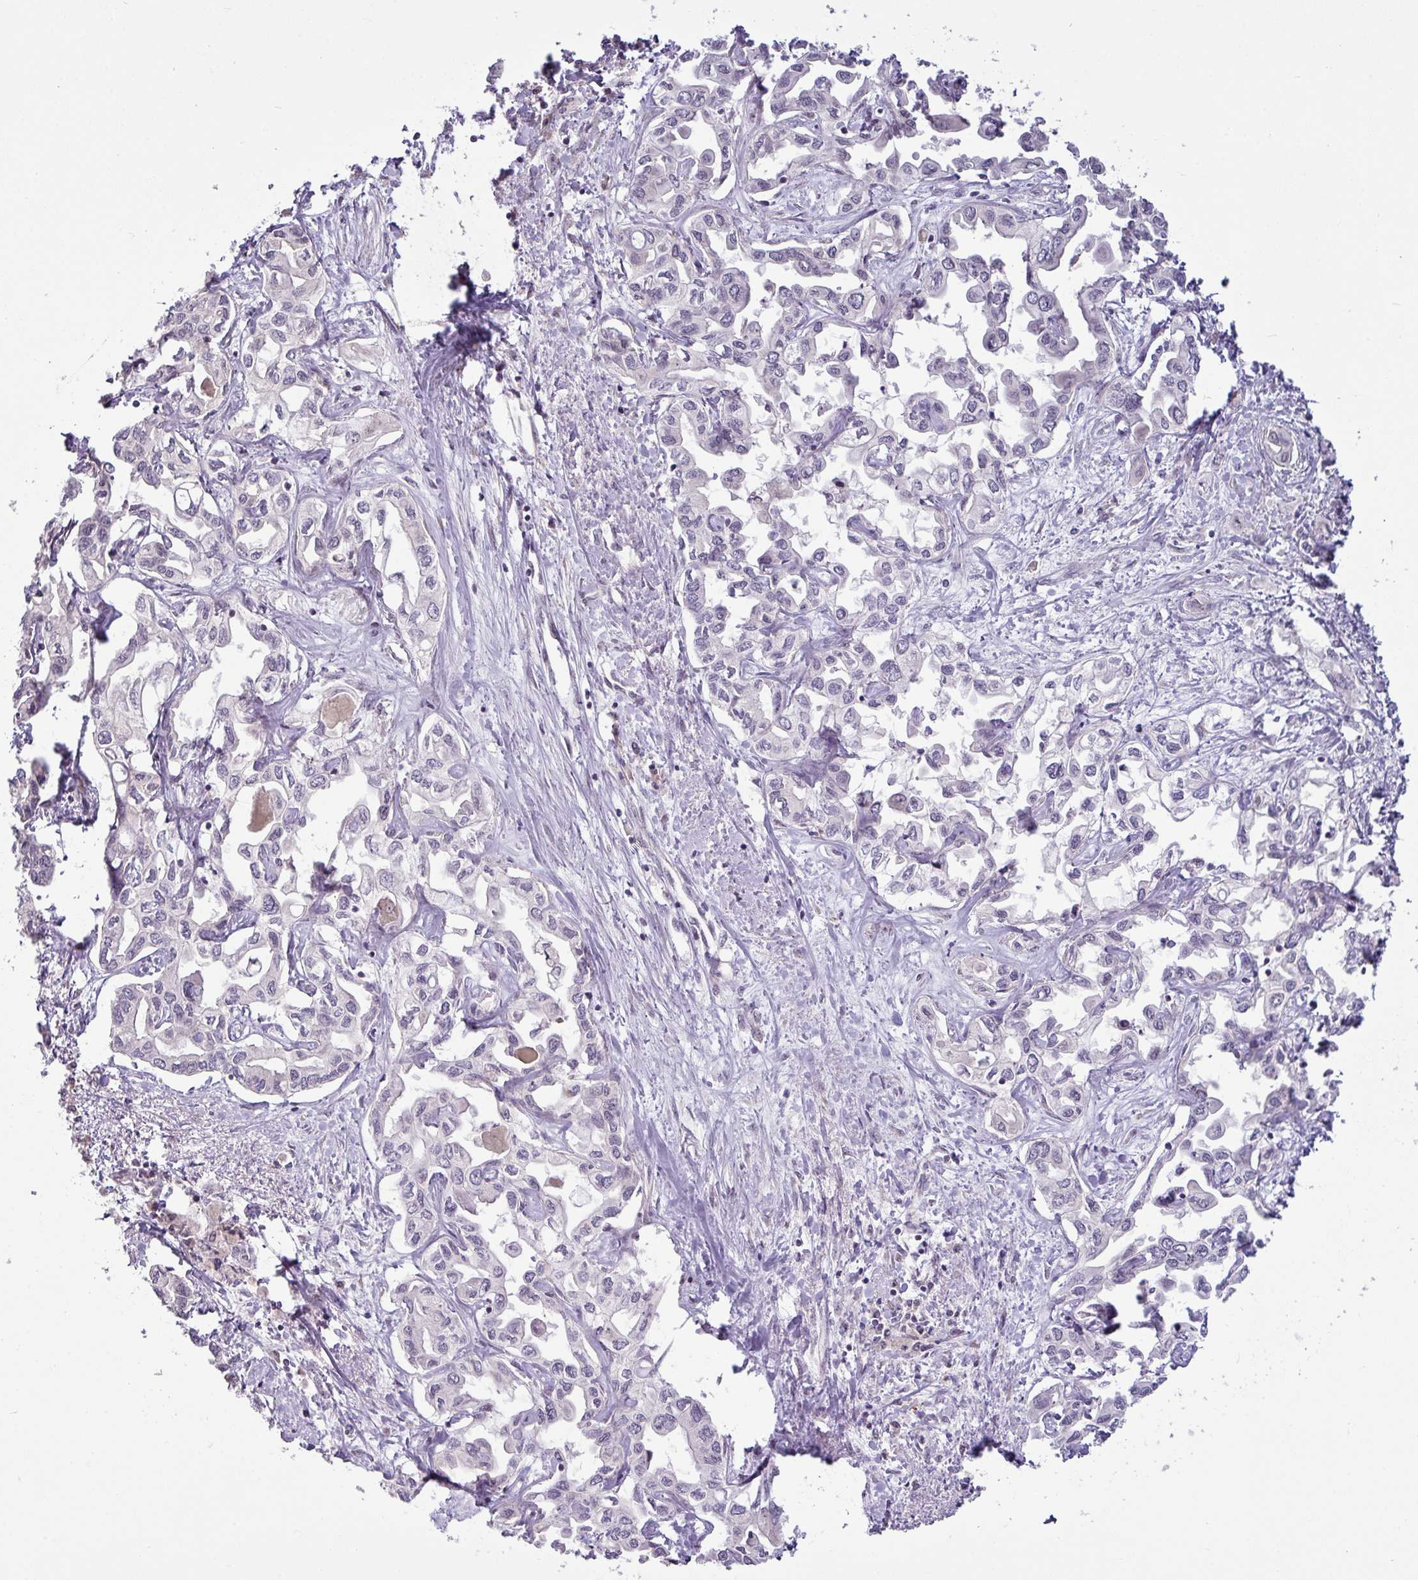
{"staining": {"intensity": "negative", "quantity": "none", "location": "none"}, "tissue": "liver cancer", "cell_type": "Tumor cells", "image_type": "cancer", "snomed": [{"axis": "morphology", "description": "Cholangiocarcinoma"}, {"axis": "topography", "description": "Liver"}], "caption": "Human liver cancer stained for a protein using immunohistochemistry (IHC) demonstrates no staining in tumor cells.", "gene": "OR52D1", "patient": {"sex": "female", "age": 64}}